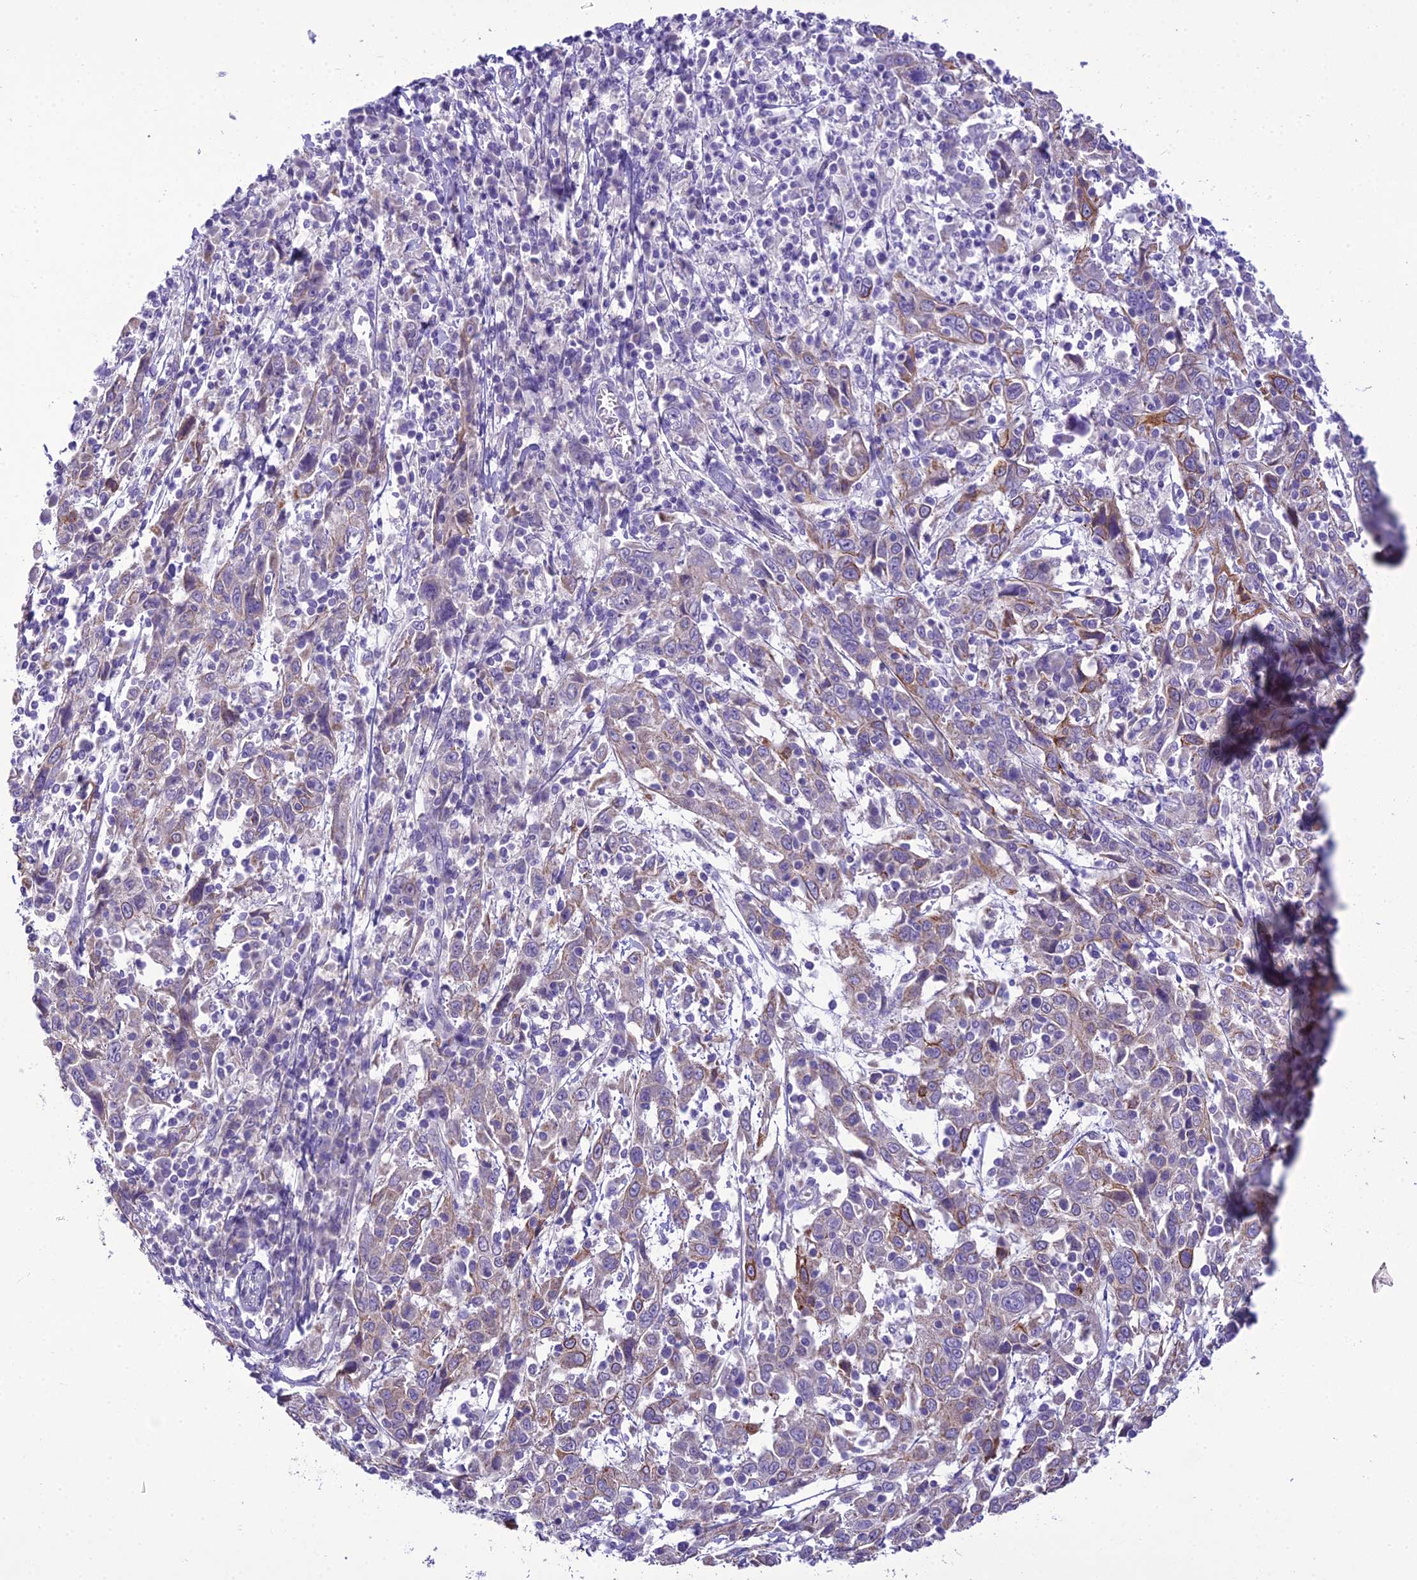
{"staining": {"intensity": "moderate", "quantity": "<25%", "location": "cytoplasmic/membranous"}, "tissue": "cervical cancer", "cell_type": "Tumor cells", "image_type": "cancer", "snomed": [{"axis": "morphology", "description": "Squamous cell carcinoma, NOS"}, {"axis": "topography", "description": "Cervix"}], "caption": "Cervical cancer (squamous cell carcinoma) stained with IHC reveals moderate cytoplasmic/membranous staining in about <25% of tumor cells. (DAB IHC with brightfield microscopy, high magnification).", "gene": "SCRT1", "patient": {"sex": "female", "age": 46}}